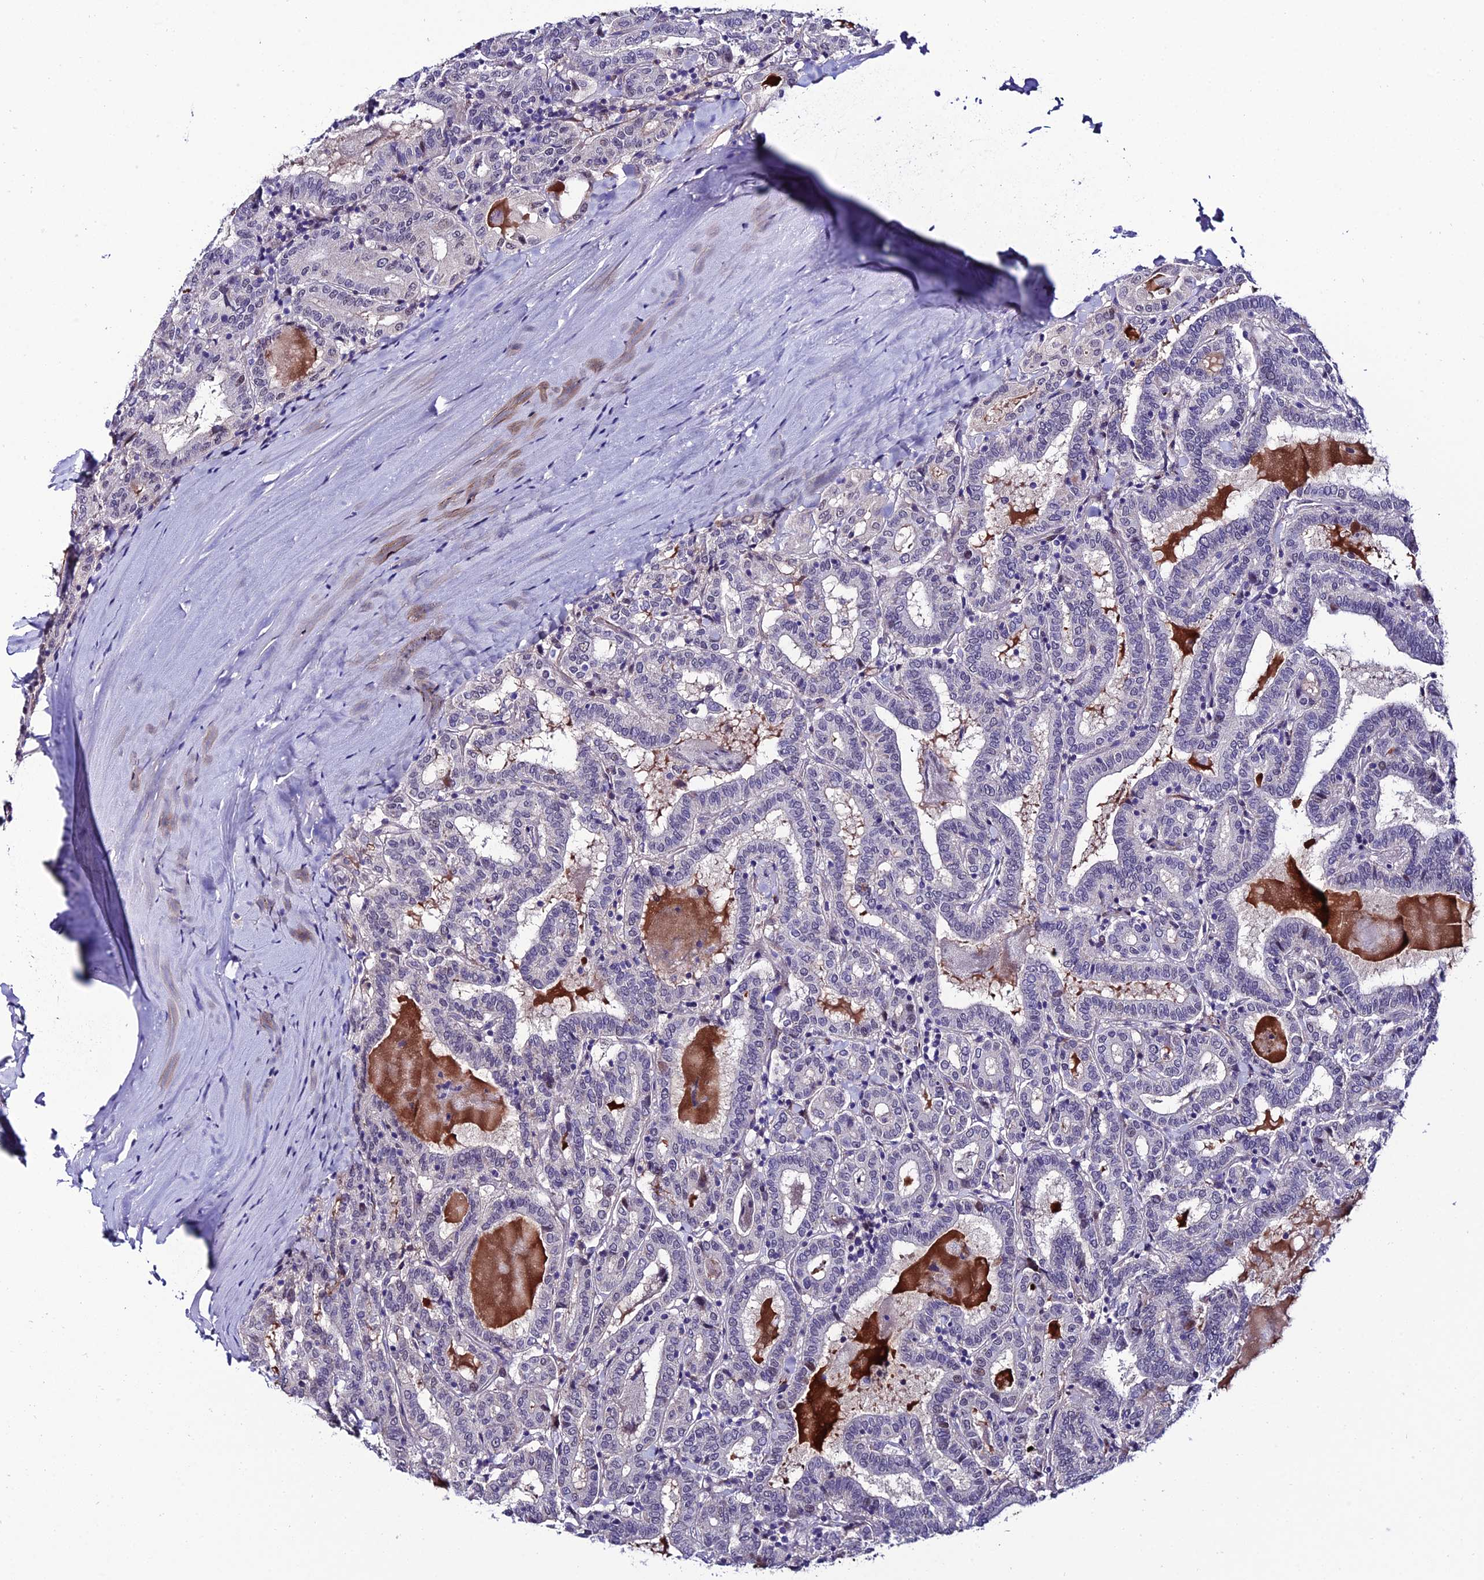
{"staining": {"intensity": "negative", "quantity": "none", "location": "none"}, "tissue": "thyroid cancer", "cell_type": "Tumor cells", "image_type": "cancer", "snomed": [{"axis": "morphology", "description": "Papillary adenocarcinoma, NOS"}, {"axis": "topography", "description": "Thyroid gland"}], "caption": "The micrograph reveals no staining of tumor cells in thyroid papillary adenocarcinoma.", "gene": "SYT15", "patient": {"sex": "female", "age": 72}}